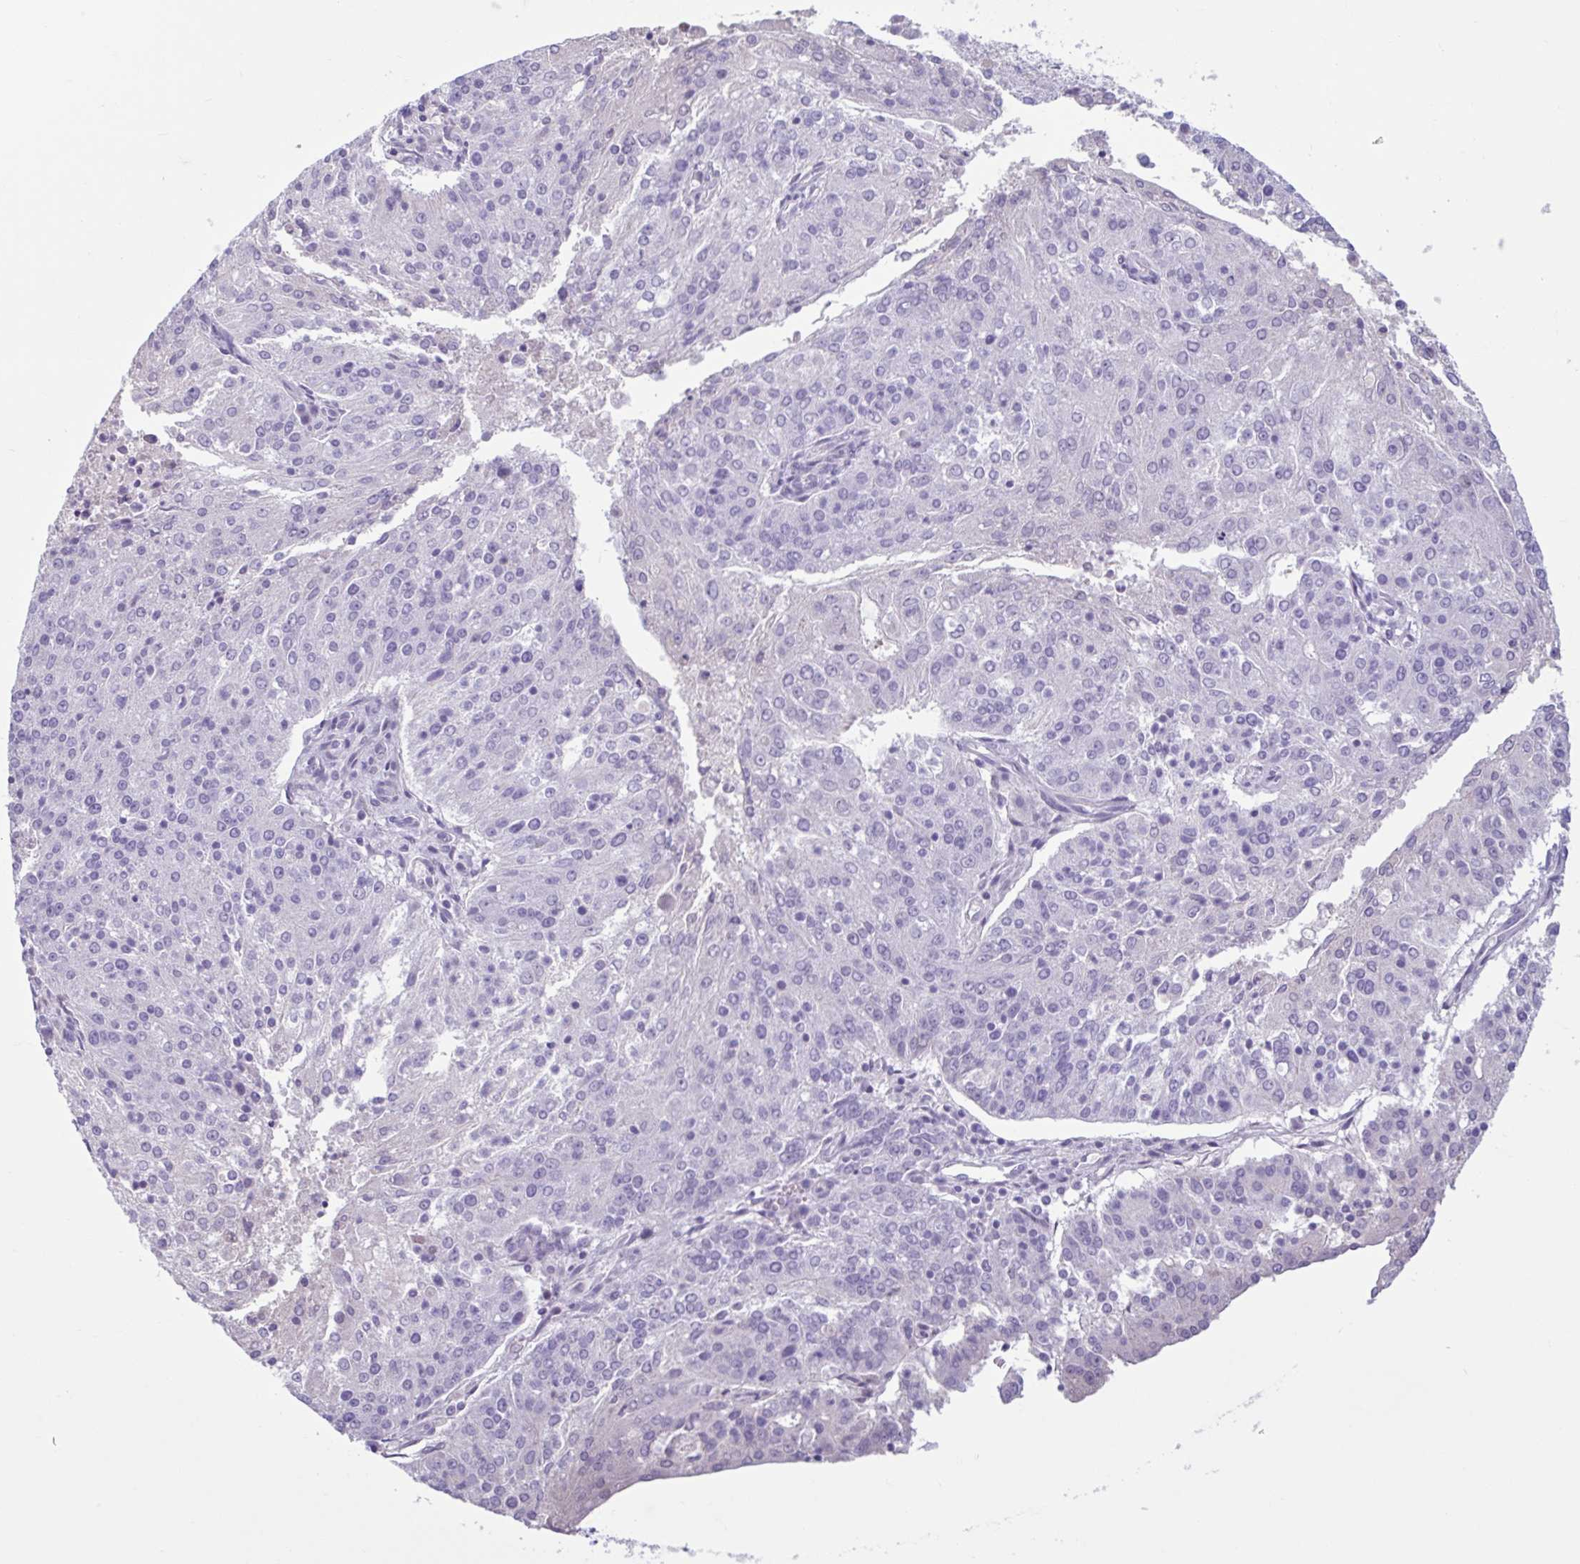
{"staining": {"intensity": "negative", "quantity": "none", "location": "none"}, "tissue": "endometrial cancer", "cell_type": "Tumor cells", "image_type": "cancer", "snomed": [{"axis": "morphology", "description": "Adenocarcinoma, NOS"}, {"axis": "topography", "description": "Endometrium"}], "caption": "DAB (3,3'-diaminobenzidine) immunohistochemical staining of human endometrial adenocarcinoma shows no significant staining in tumor cells. (Brightfield microscopy of DAB immunohistochemistry at high magnification).", "gene": "CDH19", "patient": {"sex": "female", "age": 82}}